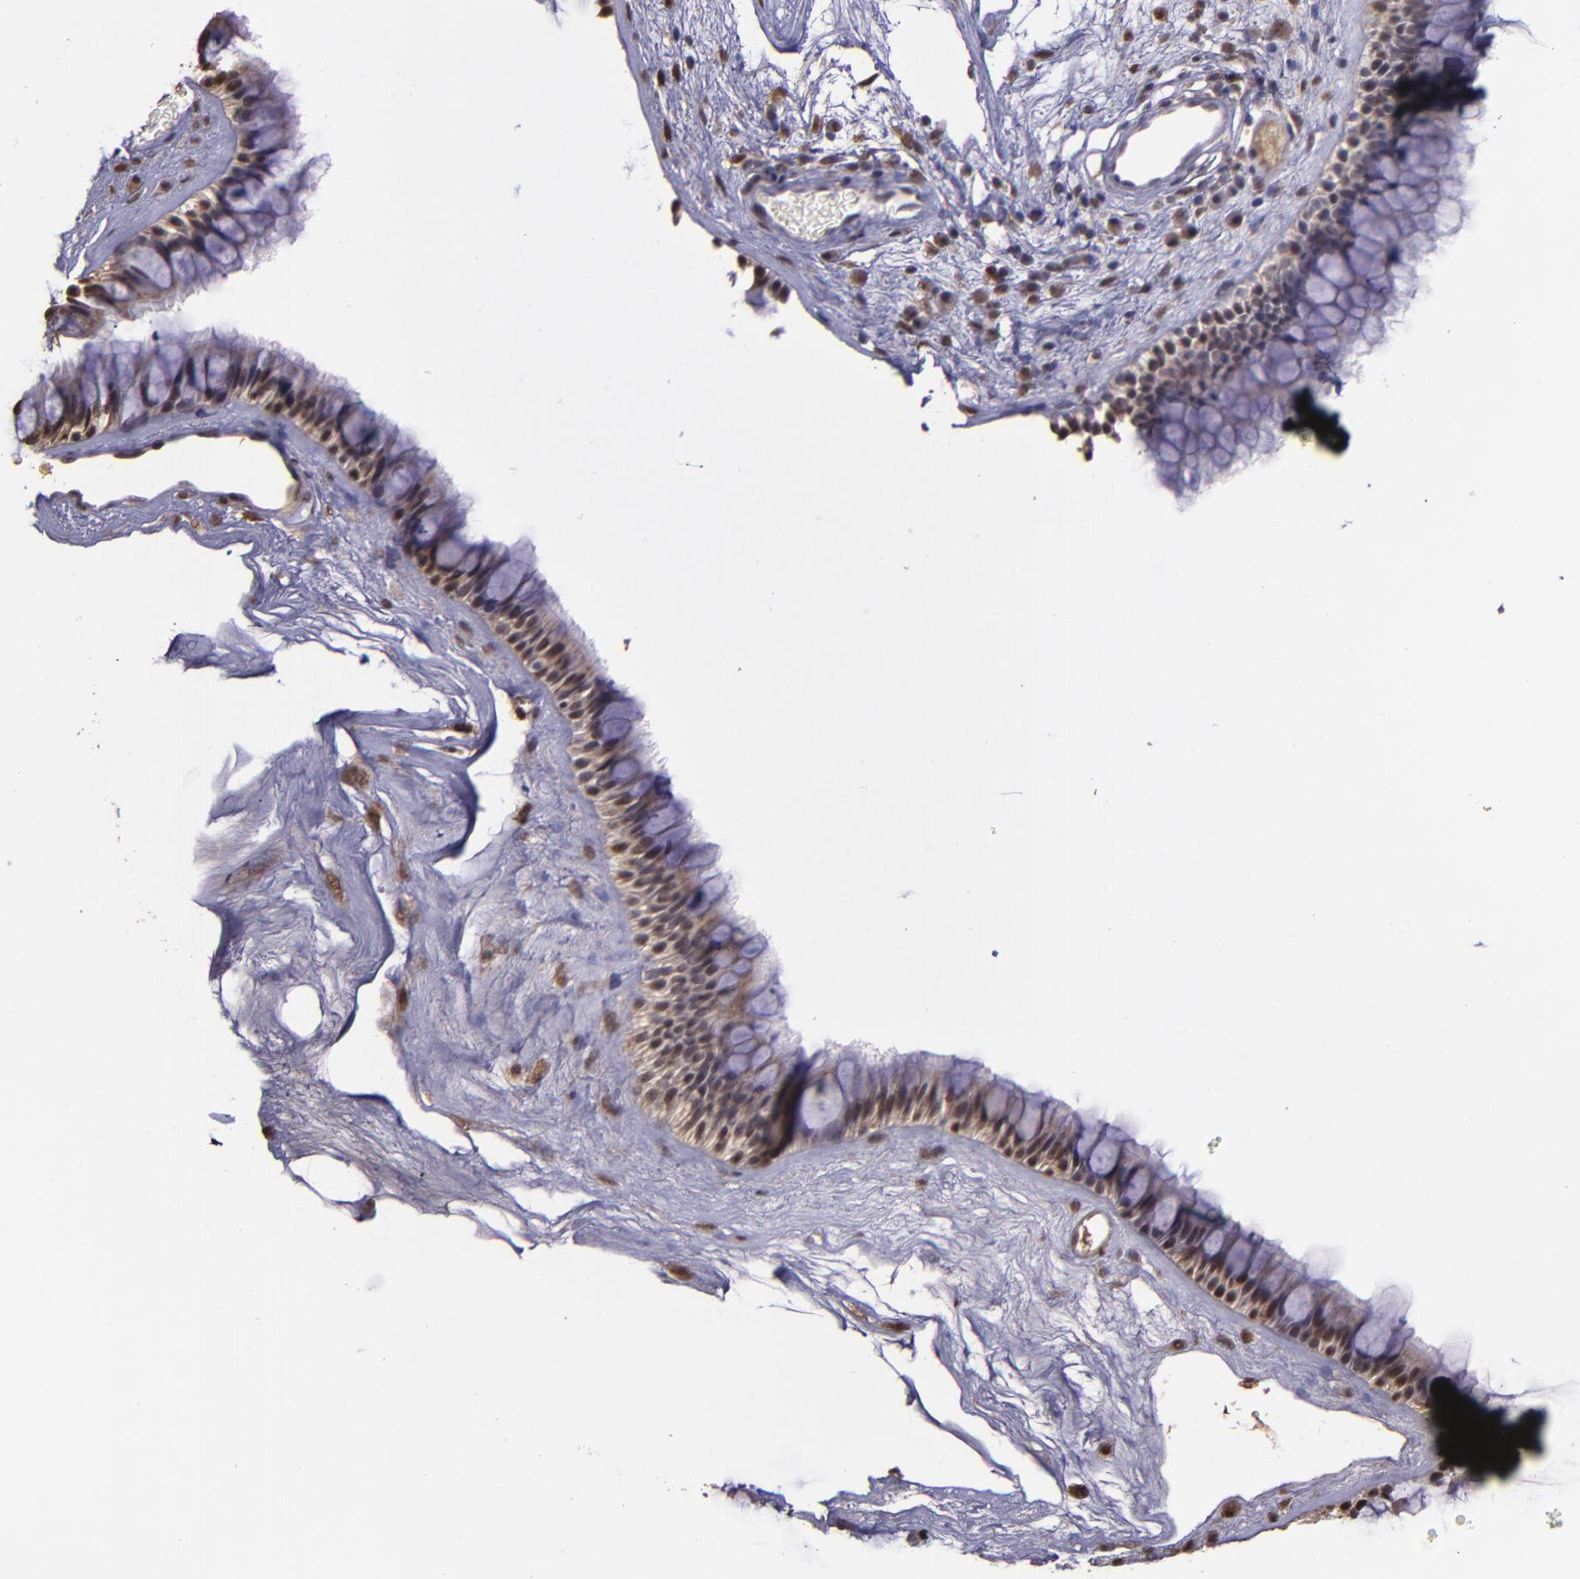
{"staining": {"intensity": "moderate", "quantity": "25%-75%", "location": "cytoplasmic/membranous,nuclear"}, "tissue": "nasopharynx", "cell_type": "Respiratory epithelial cells", "image_type": "normal", "snomed": [{"axis": "morphology", "description": "Normal tissue, NOS"}, {"axis": "morphology", "description": "Inflammation, NOS"}, {"axis": "topography", "description": "Nasopharynx"}], "caption": "Immunohistochemical staining of unremarkable human nasopharynx demonstrates 25%-75% levels of moderate cytoplasmic/membranous,nuclear protein expression in about 25%-75% of respiratory epithelial cells.", "gene": "SERPINF2", "patient": {"sex": "male", "age": 48}}